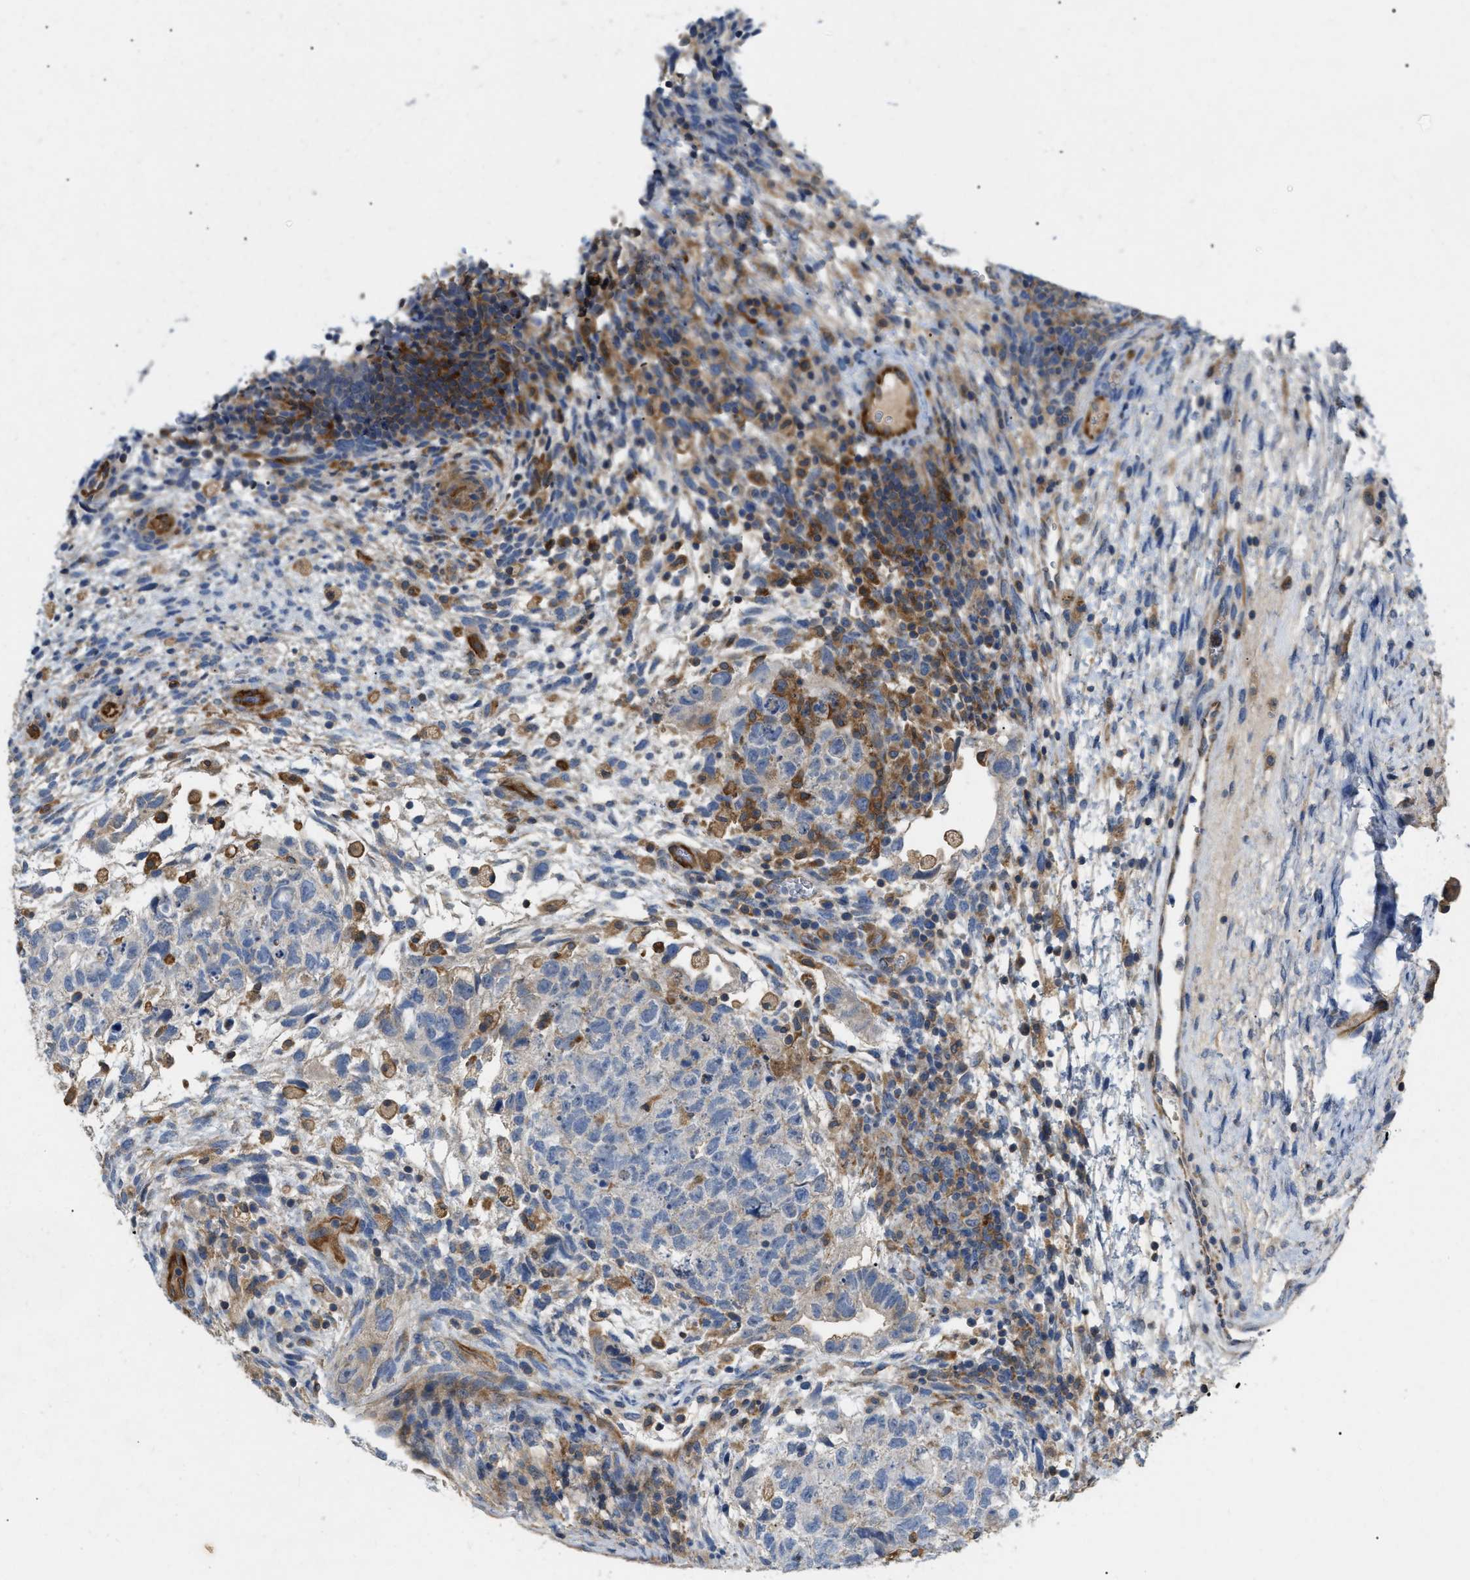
{"staining": {"intensity": "negative", "quantity": "none", "location": "none"}, "tissue": "testis cancer", "cell_type": "Tumor cells", "image_type": "cancer", "snomed": [{"axis": "morphology", "description": "Carcinoma, Embryonal, NOS"}, {"axis": "topography", "description": "Testis"}], "caption": "DAB immunohistochemical staining of embryonal carcinoma (testis) shows no significant positivity in tumor cells.", "gene": "DHX58", "patient": {"sex": "male", "age": 36}}